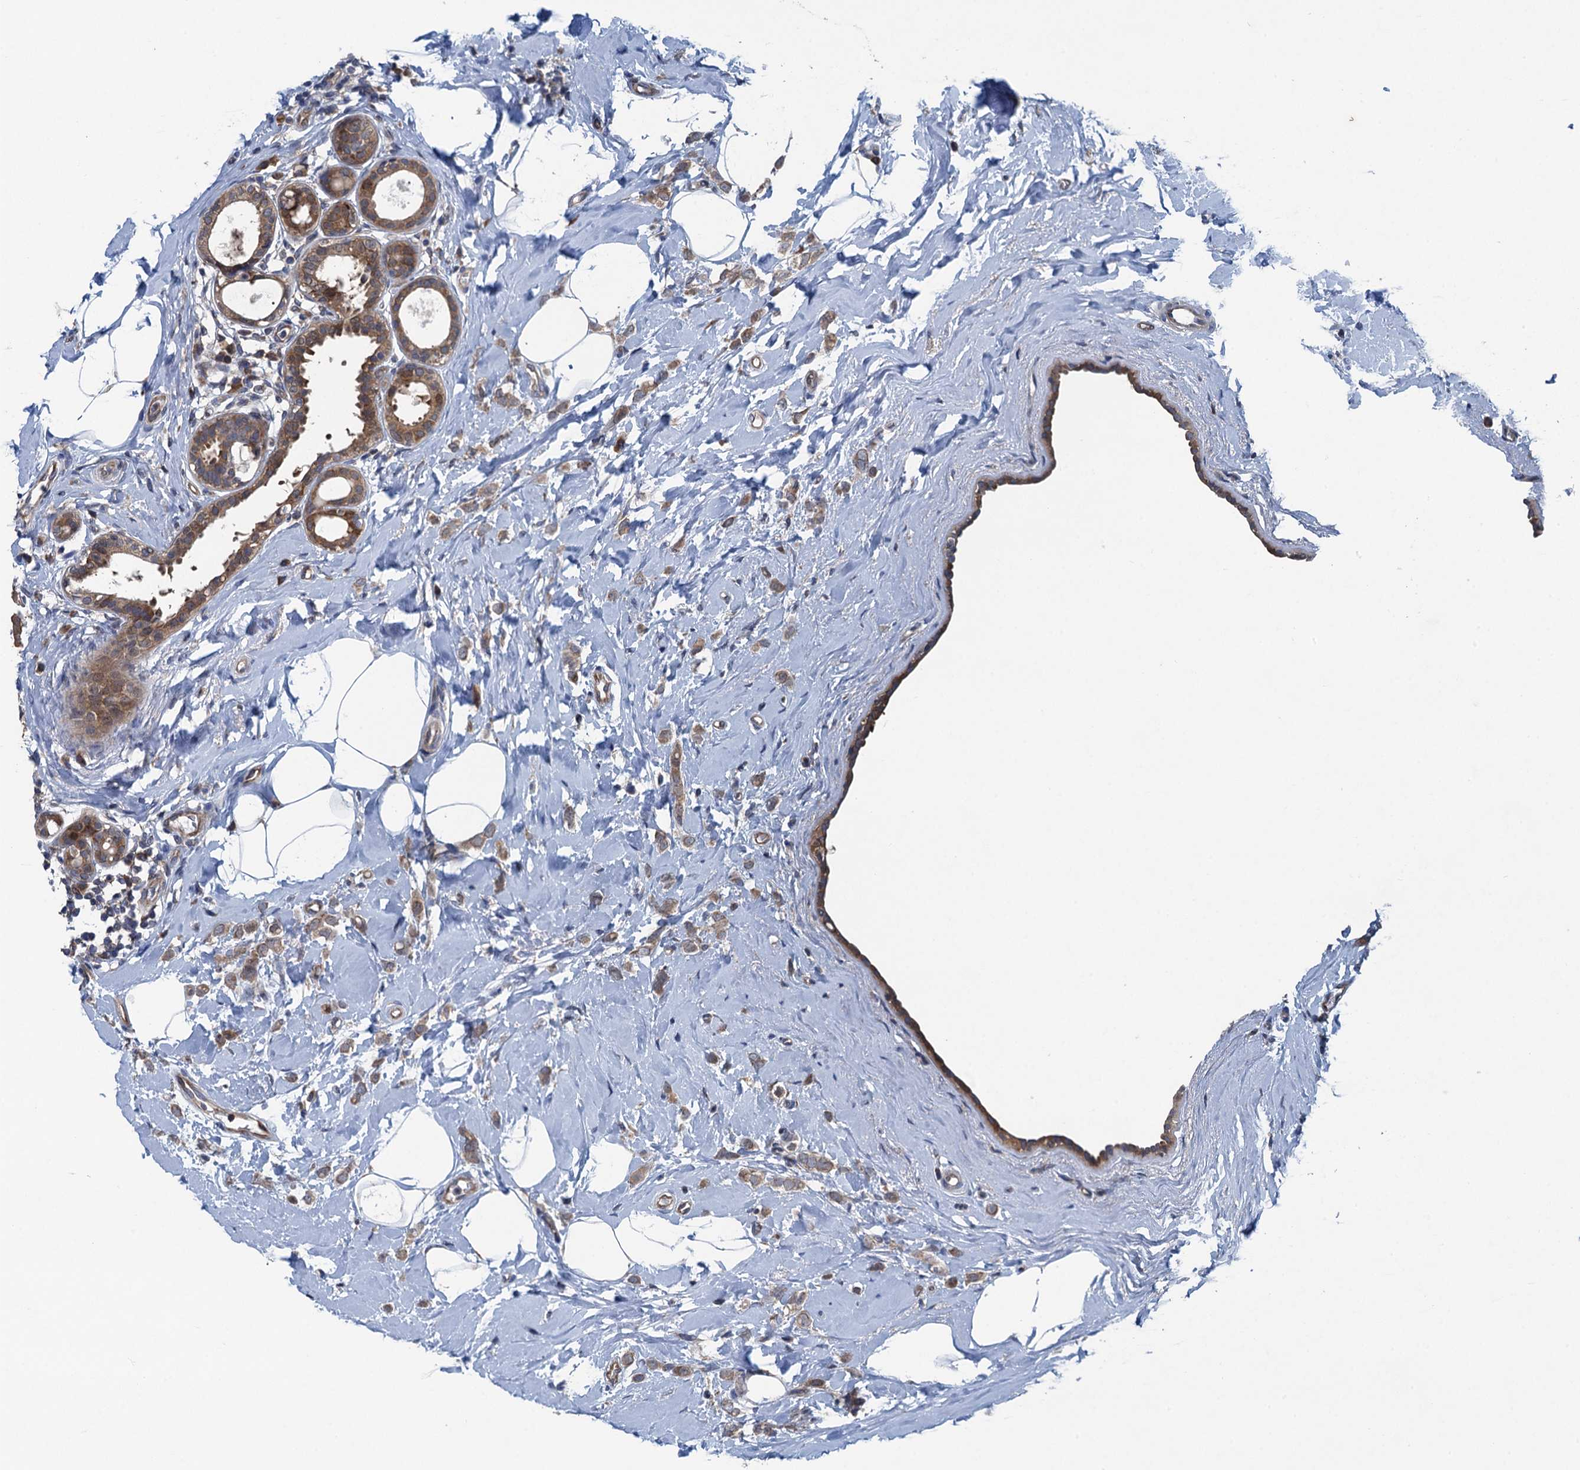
{"staining": {"intensity": "moderate", "quantity": ">75%", "location": "cytoplasmic/membranous"}, "tissue": "breast cancer", "cell_type": "Tumor cells", "image_type": "cancer", "snomed": [{"axis": "morphology", "description": "Lobular carcinoma"}, {"axis": "topography", "description": "Breast"}], "caption": "Immunohistochemical staining of human breast cancer displays medium levels of moderate cytoplasmic/membranous expression in approximately >75% of tumor cells. The staining was performed using DAB, with brown indicating positive protein expression. Nuclei are stained blue with hematoxylin.", "gene": "CNTN5", "patient": {"sex": "female", "age": 47}}